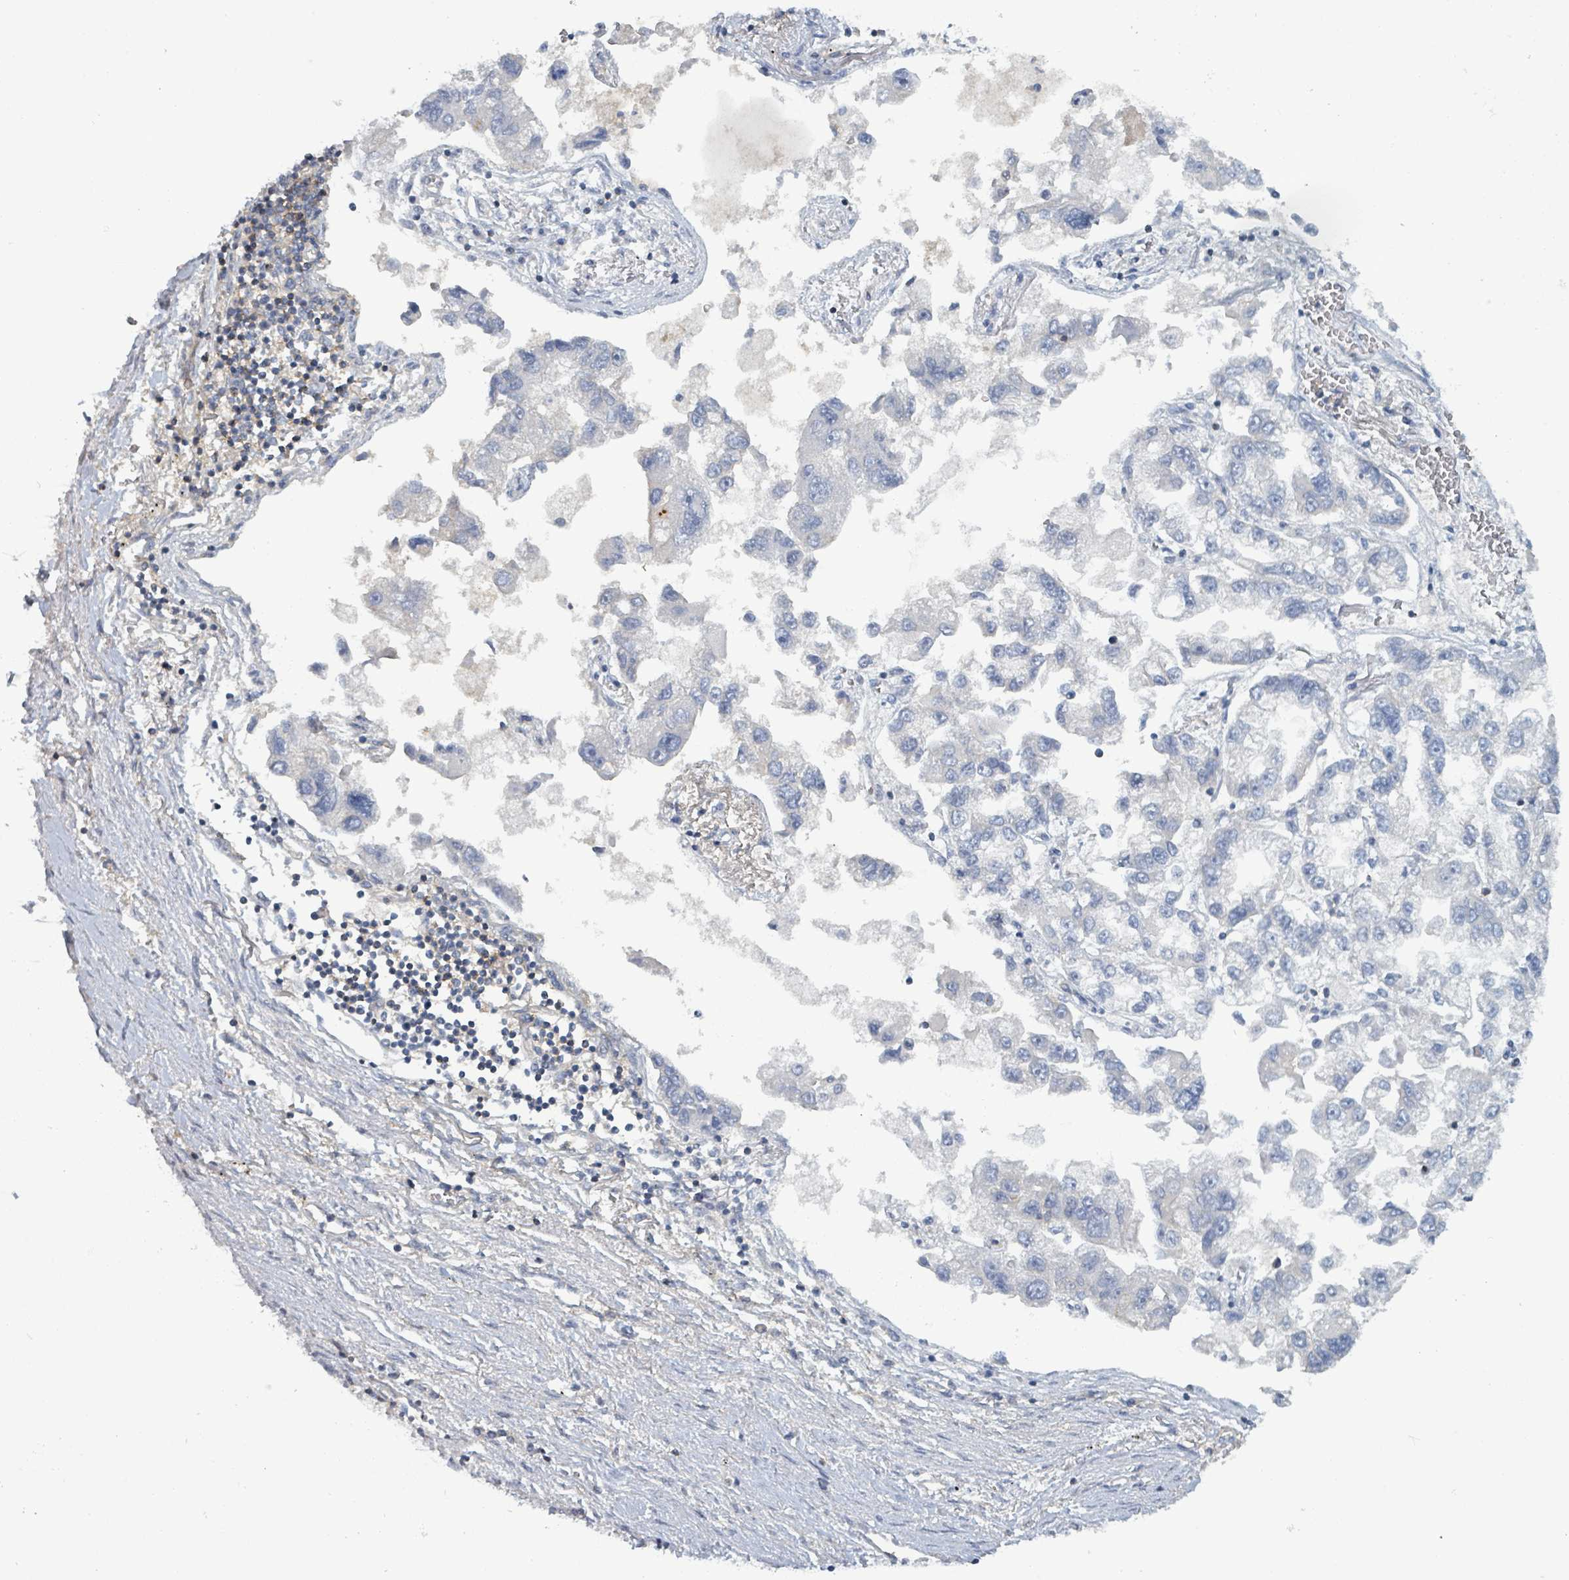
{"staining": {"intensity": "negative", "quantity": "none", "location": "none"}, "tissue": "lung cancer", "cell_type": "Tumor cells", "image_type": "cancer", "snomed": [{"axis": "morphology", "description": "Adenocarcinoma, NOS"}, {"axis": "topography", "description": "Lung"}], "caption": "Photomicrograph shows no protein positivity in tumor cells of lung adenocarcinoma tissue. Brightfield microscopy of immunohistochemistry (IHC) stained with DAB (brown) and hematoxylin (blue), captured at high magnification.", "gene": "TNFRSF14", "patient": {"sex": "female", "age": 54}}